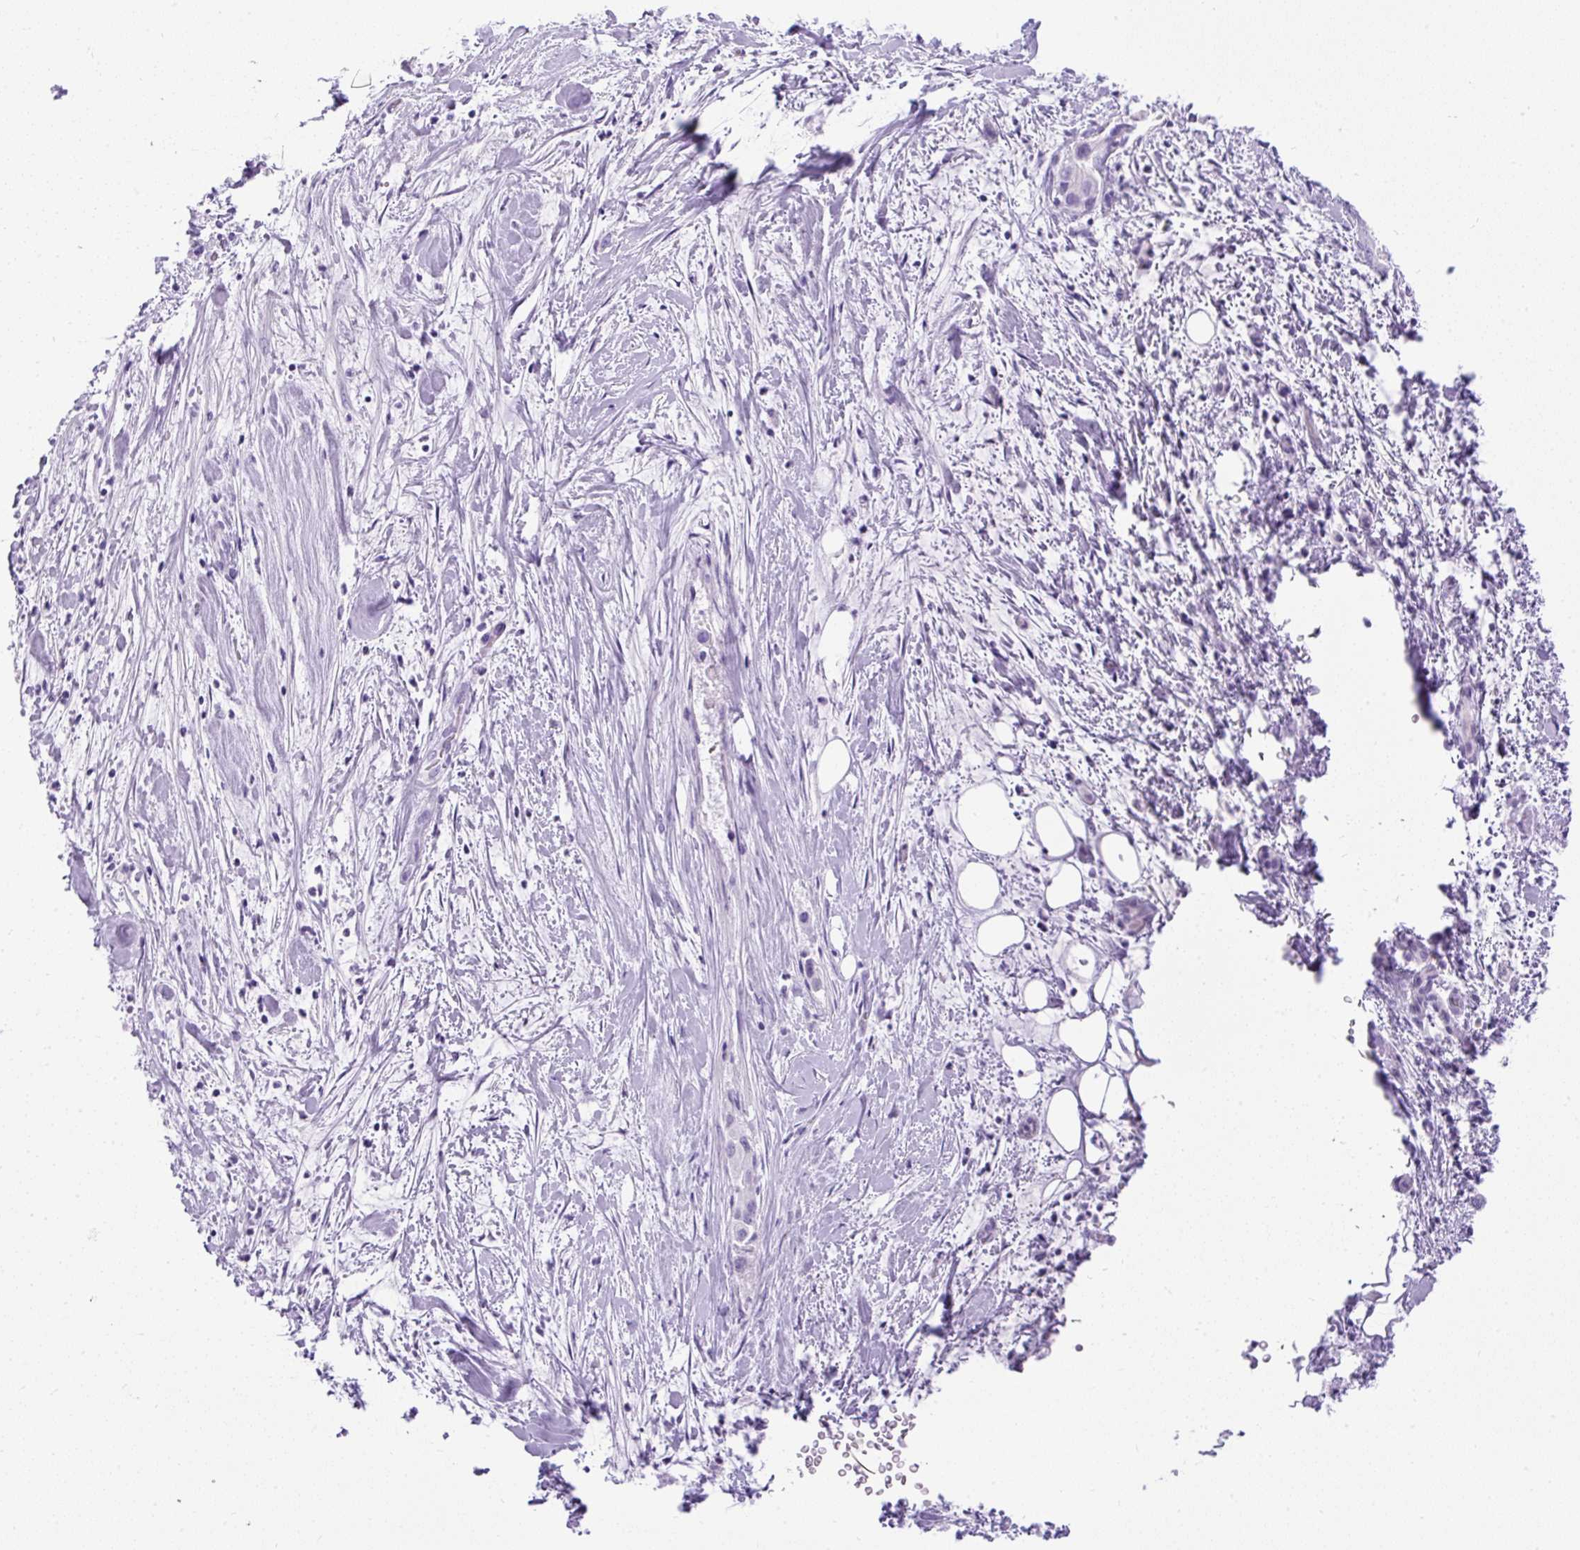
{"staining": {"intensity": "negative", "quantity": "none", "location": "none"}, "tissue": "pancreatic cancer", "cell_type": "Tumor cells", "image_type": "cancer", "snomed": [{"axis": "morphology", "description": "Adenocarcinoma, NOS"}, {"axis": "topography", "description": "Pancreas"}], "caption": "This is an immunohistochemistry (IHC) image of human adenocarcinoma (pancreatic). There is no positivity in tumor cells.", "gene": "UPP1", "patient": {"sex": "female", "age": 78}}